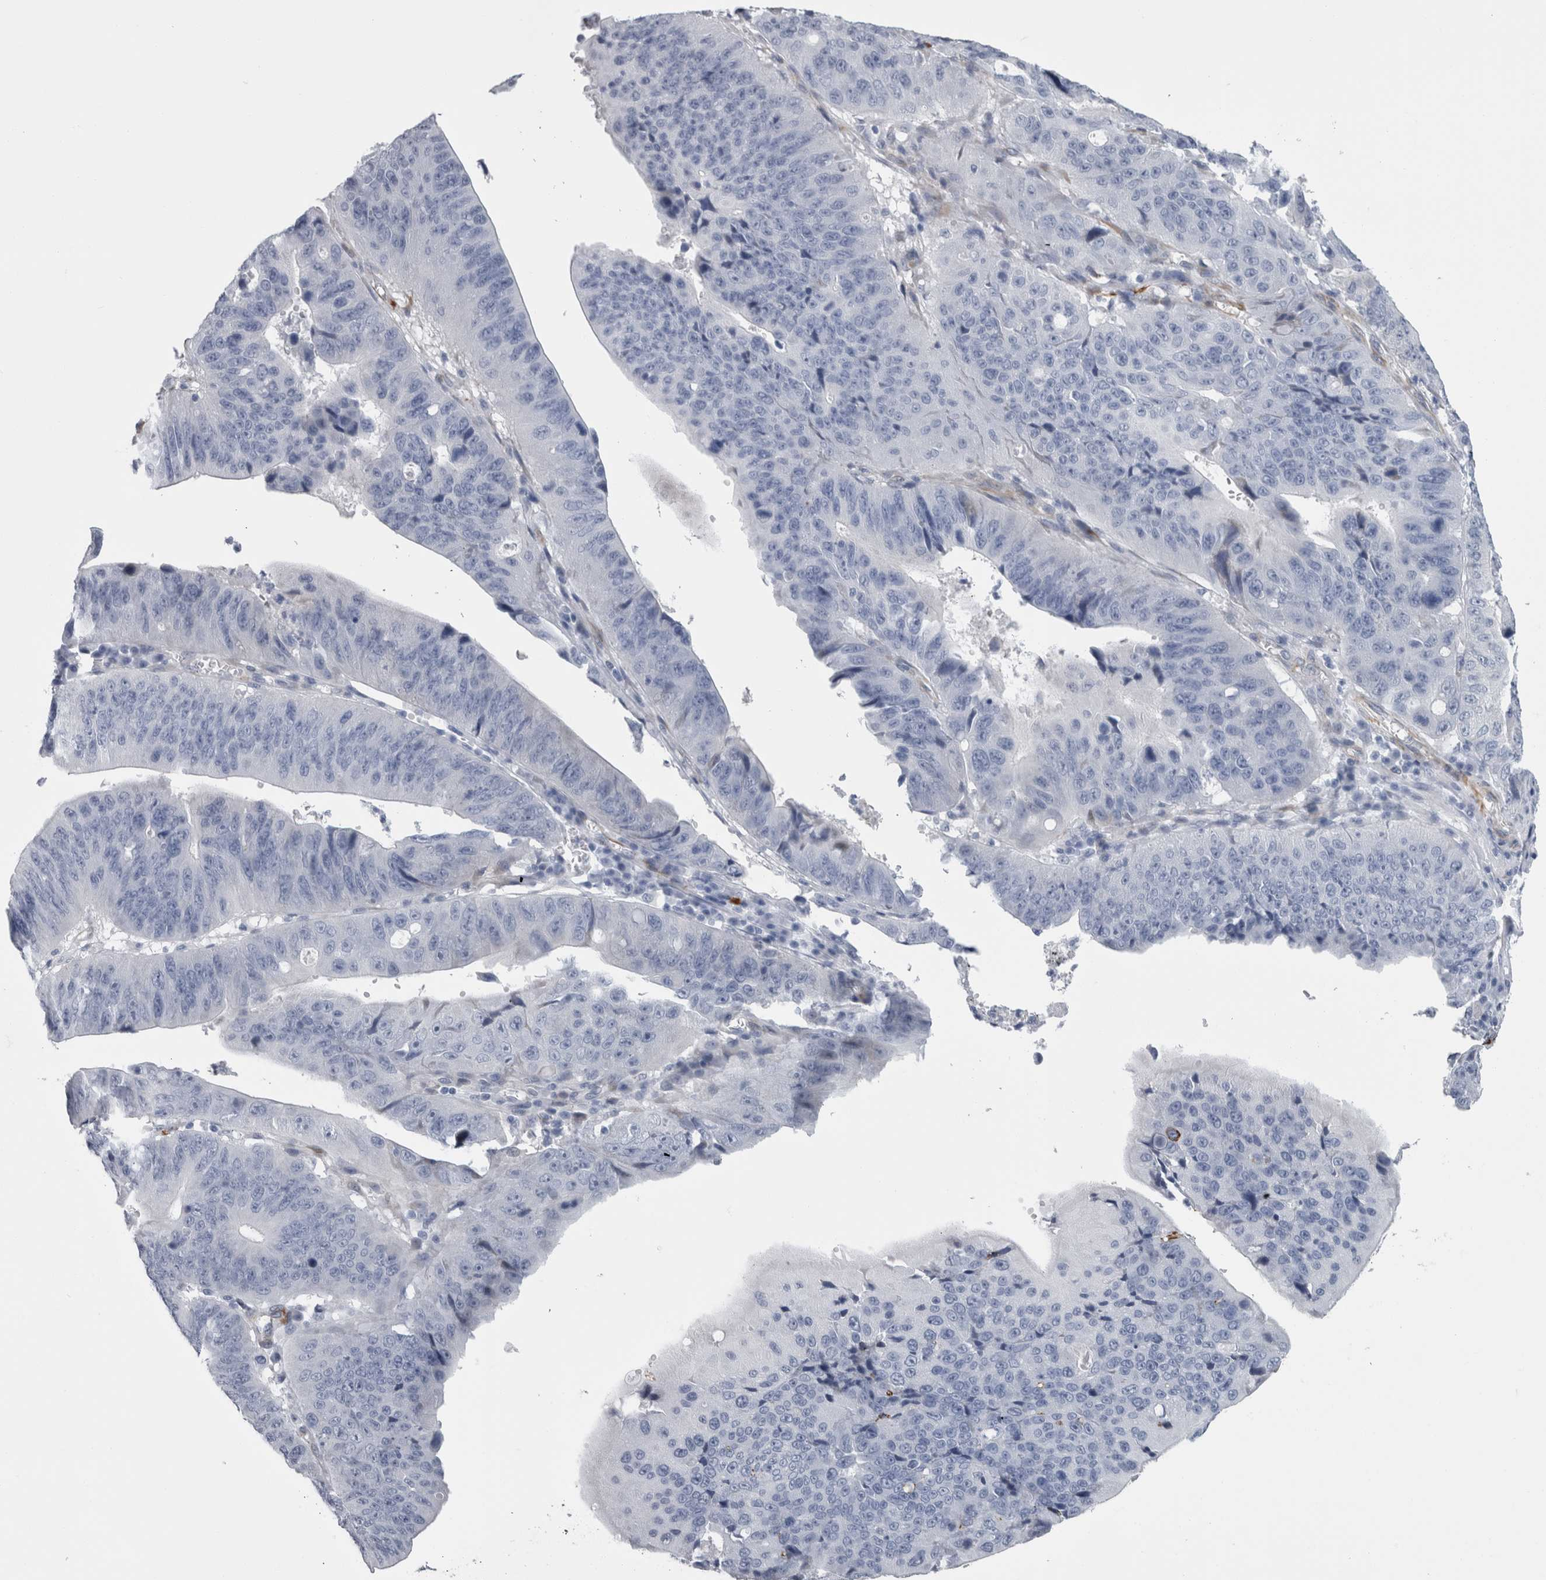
{"staining": {"intensity": "negative", "quantity": "none", "location": "none"}, "tissue": "stomach cancer", "cell_type": "Tumor cells", "image_type": "cancer", "snomed": [{"axis": "morphology", "description": "Adenocarcinoma, NOS"}, {"axis": "topography", "description": "Stomach"}], "caption": "Immunohistochemistry micrograph of neoplastic tissue: human adenocarcinoma (stomach) stained with DAB (3,3'-diaminobenzidine) exhibits no significant protein expression in tumor cells.", "gene": "VWDE", "patient": {"sex": "male", "age": 59}}